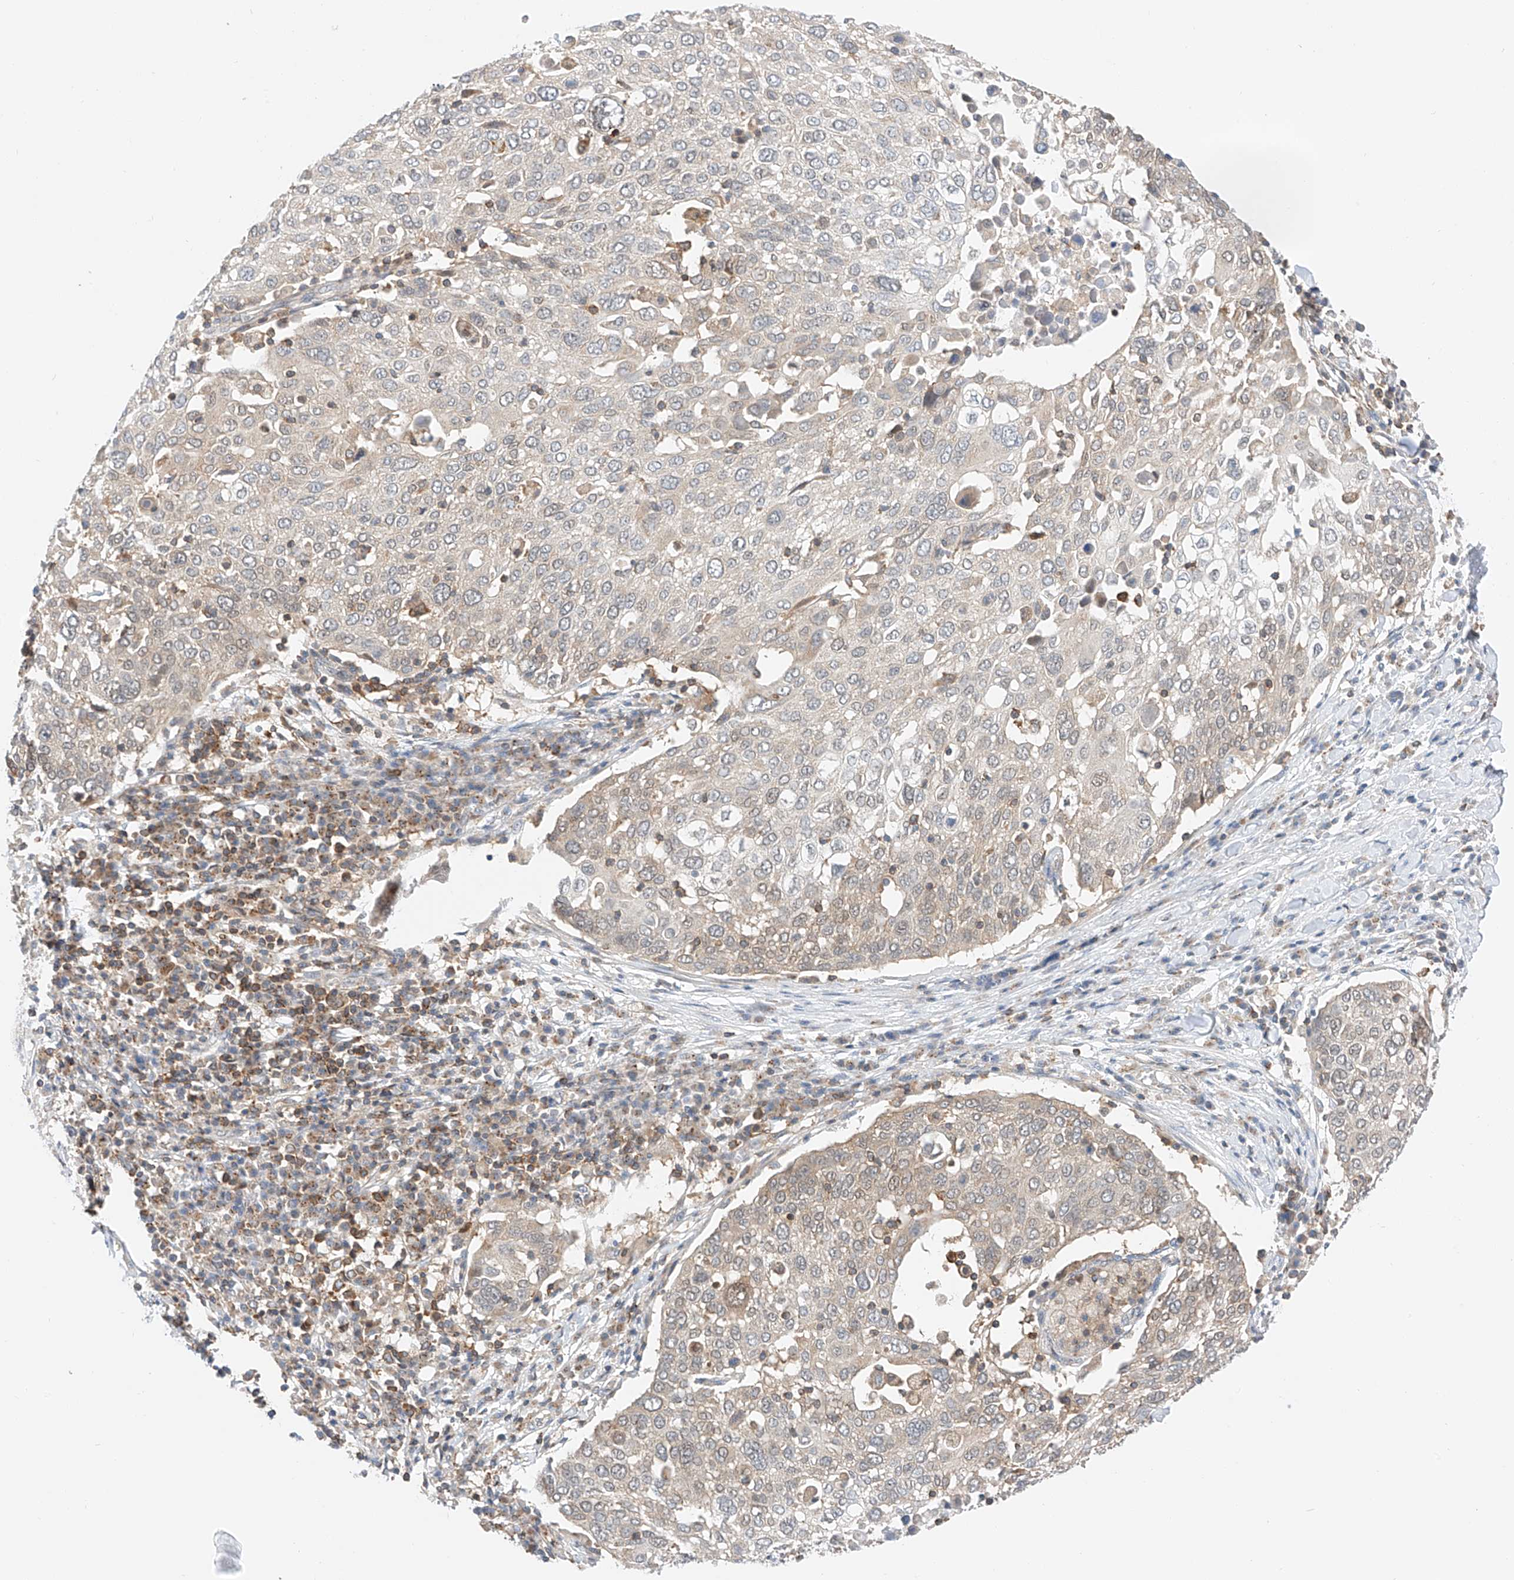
{"staining": {"intensity": "weak", "quantity": "<25%", "location": "cytoplasmic/membranous"}, "tissue": "lung cancer", "cell_type": "Tumor cells", "image_type": "cancer", "snomed": [{"axis": "morphology", "description": "Squamous cell carcinoma, NOS"}, {"axis": "topography", "description": "Lung"}], "caption": "Tumor cells are negative for brown protein staining in lung squamous cell carcinoma.", "gene": "MFN2", "patient": {"sex": "male", "age": 65}}